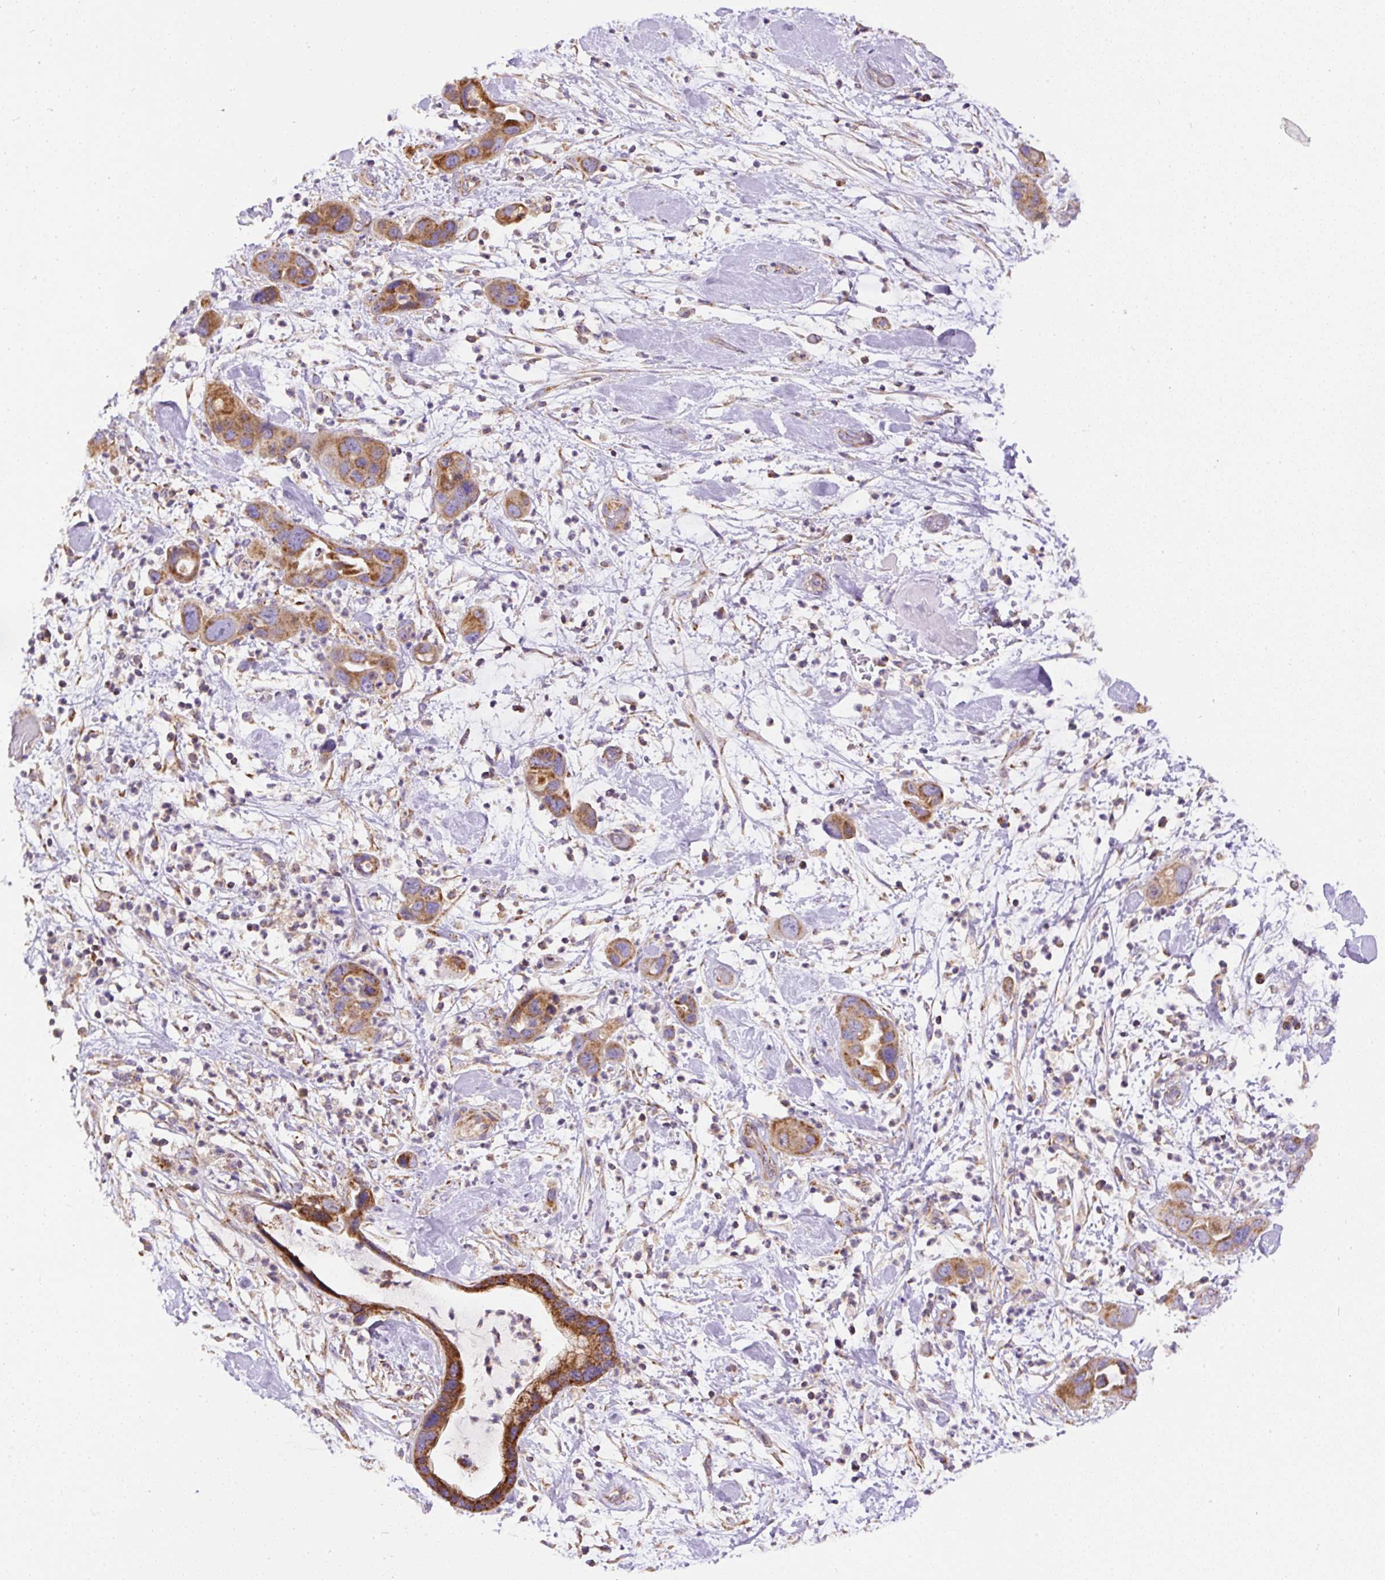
{"staining": {"intensity": "moderate", "quantity": ">75%", "location": "cytoplasmic/membranous"}, "tissue": "pancreatic cancer", "cell_type": "Tumor cells", "image_type": "cancer", "snomed": [{"axis": "morphology", "description": "Adenocarcinoma, NOS"}, {"axis": "topography", "description": "Pancreas"}], "caption": "Protein expression analysis of human adenocarcinoma (pancreatic) reveals moderate cytoplasmic/membranous expression in about >75% of tumor cells. Ihc stains the protein of interest in brown and the nuclei are stained blue.", "gene": "NDUFAF2", "patient": {"sex": "female", "age": 71}}